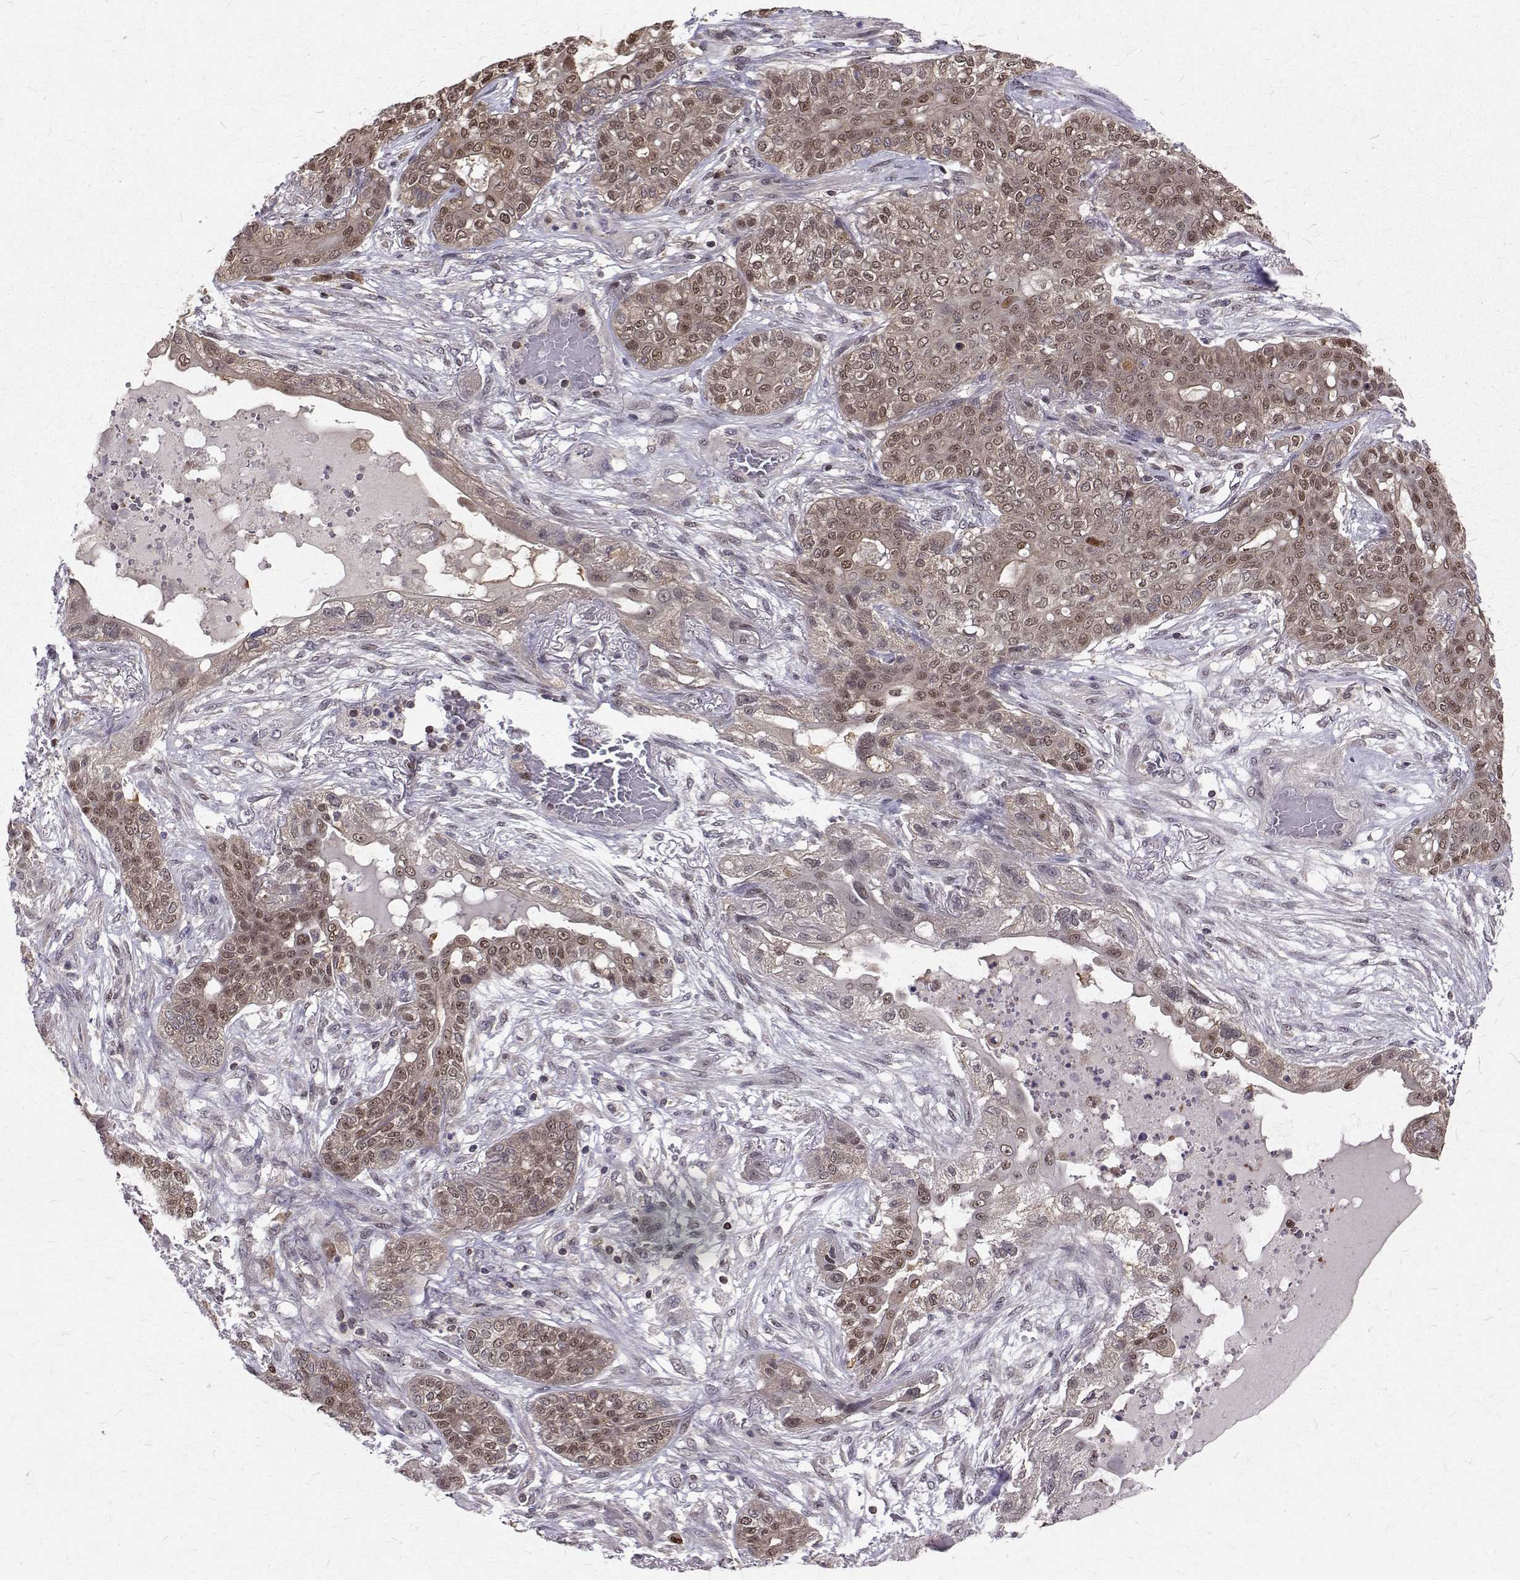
{"staining": {"intensity": "moderate", "quantity": ">75%", "location": "cytoplasmic/membranous,nuclear"}, "tissue": "lung cancer", "cell_type": "Tumor cells", "image_type": "cancer", "snomed": [{"axis": "morphology", "description": "Squamous cell carcinoma, NOS"}, {"axis": "topography", "description": "Lung"}], "caption": "Immunohistochemistry image of lung cancer stained for a protein (brown), which demonstrates medium levels of moderate cytoplasmic/membranous and nuclear staining in about >75% of tumor cells.", "gene": "NIF3L1", "patient": {"sex": "female", "age": 70}}